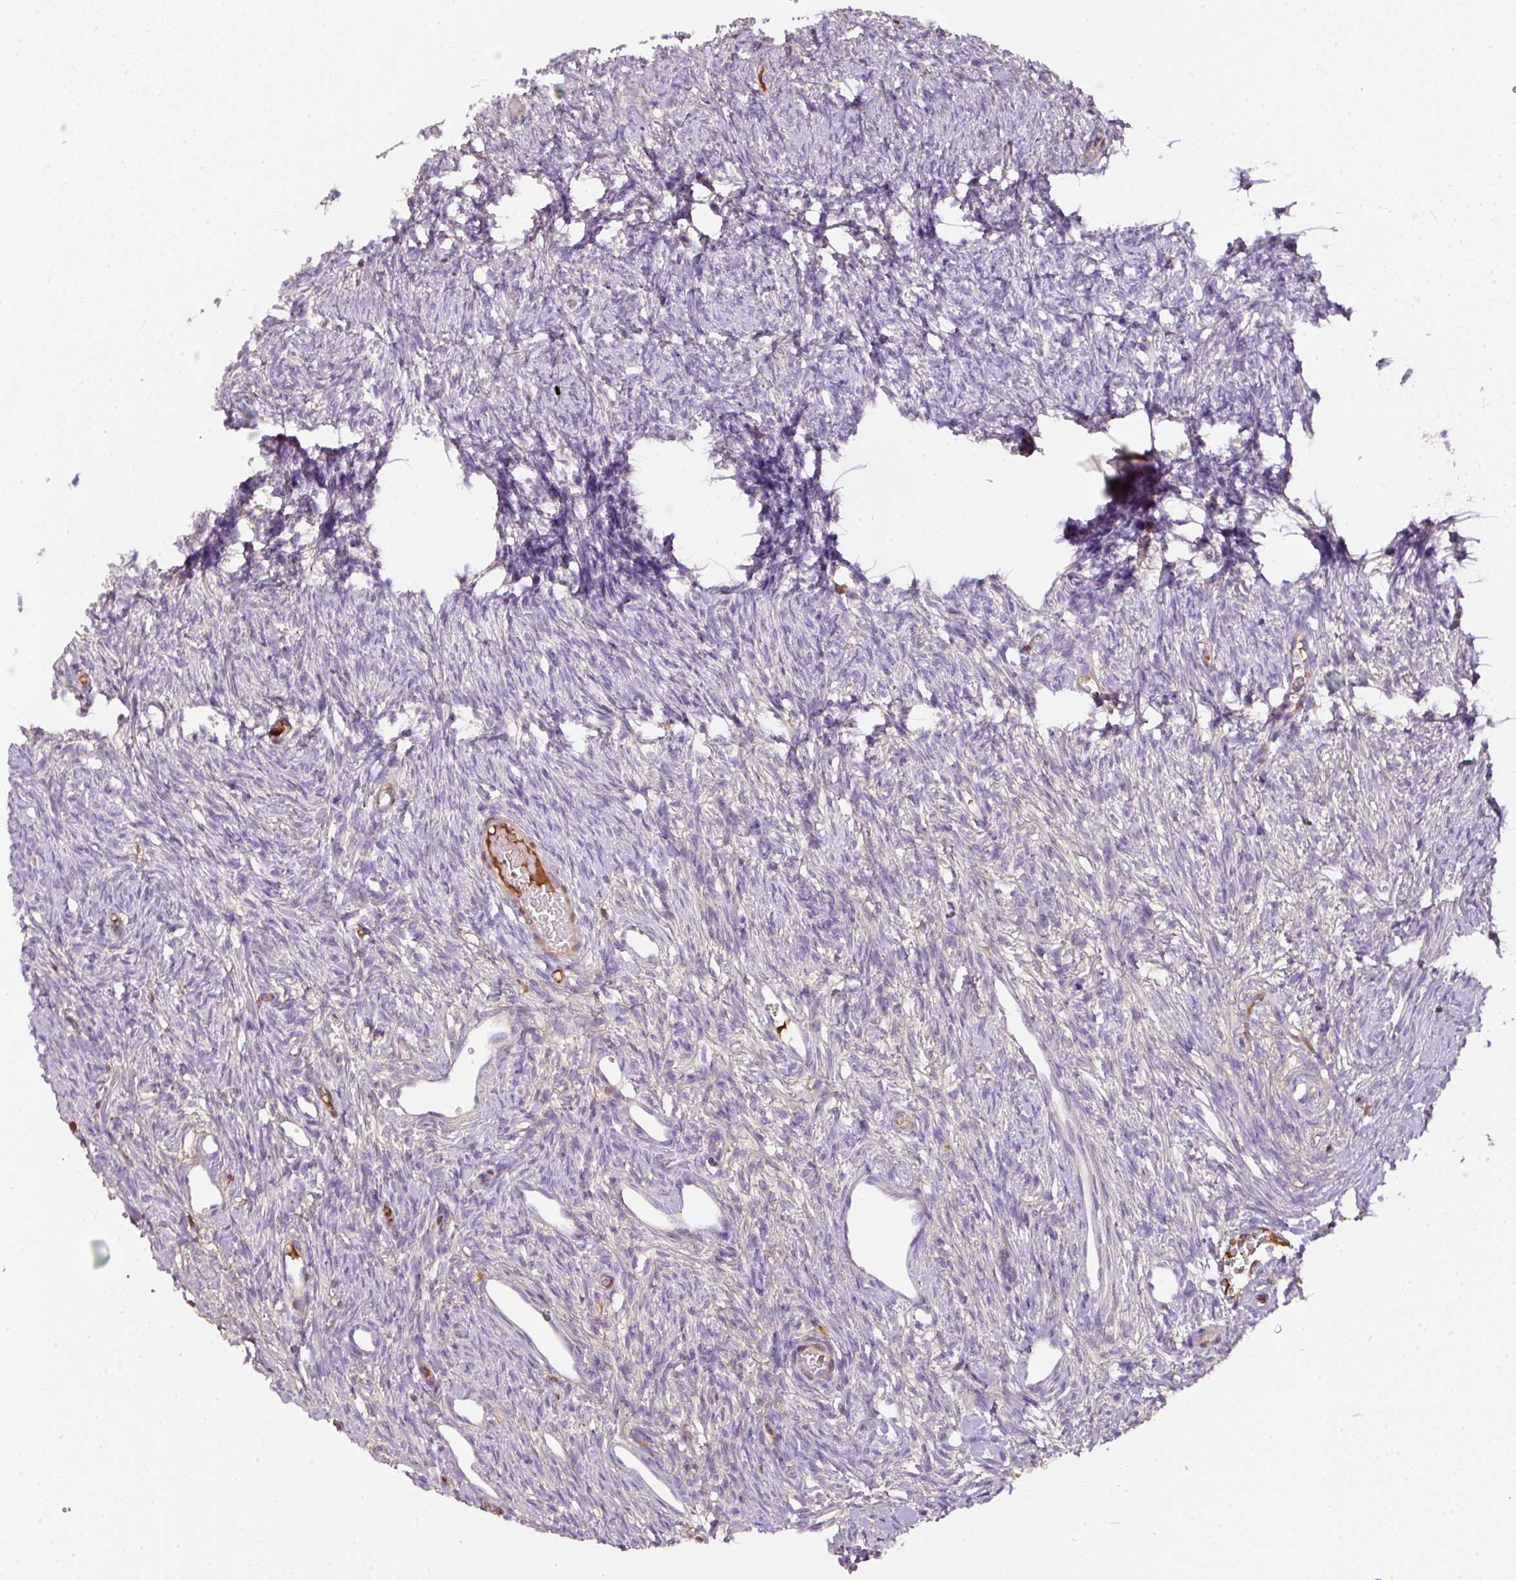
{"staining": {"intensity": "negative", "quantity": "none", "location": "none"}, "tissue": "ovary", "cell_type": "Follicle cells", "image_type": "normal", "snomed": [{"axis": "morphology", "description": "Normal tissue, NOS"}, {"axis": "topography", "description": "Ovary"}], "caption": "The photomicrograph reveals no significant staining in follicle cells of ovary.", "gene": "APOA1", "patient": {"sex": "female", "age": 33}}